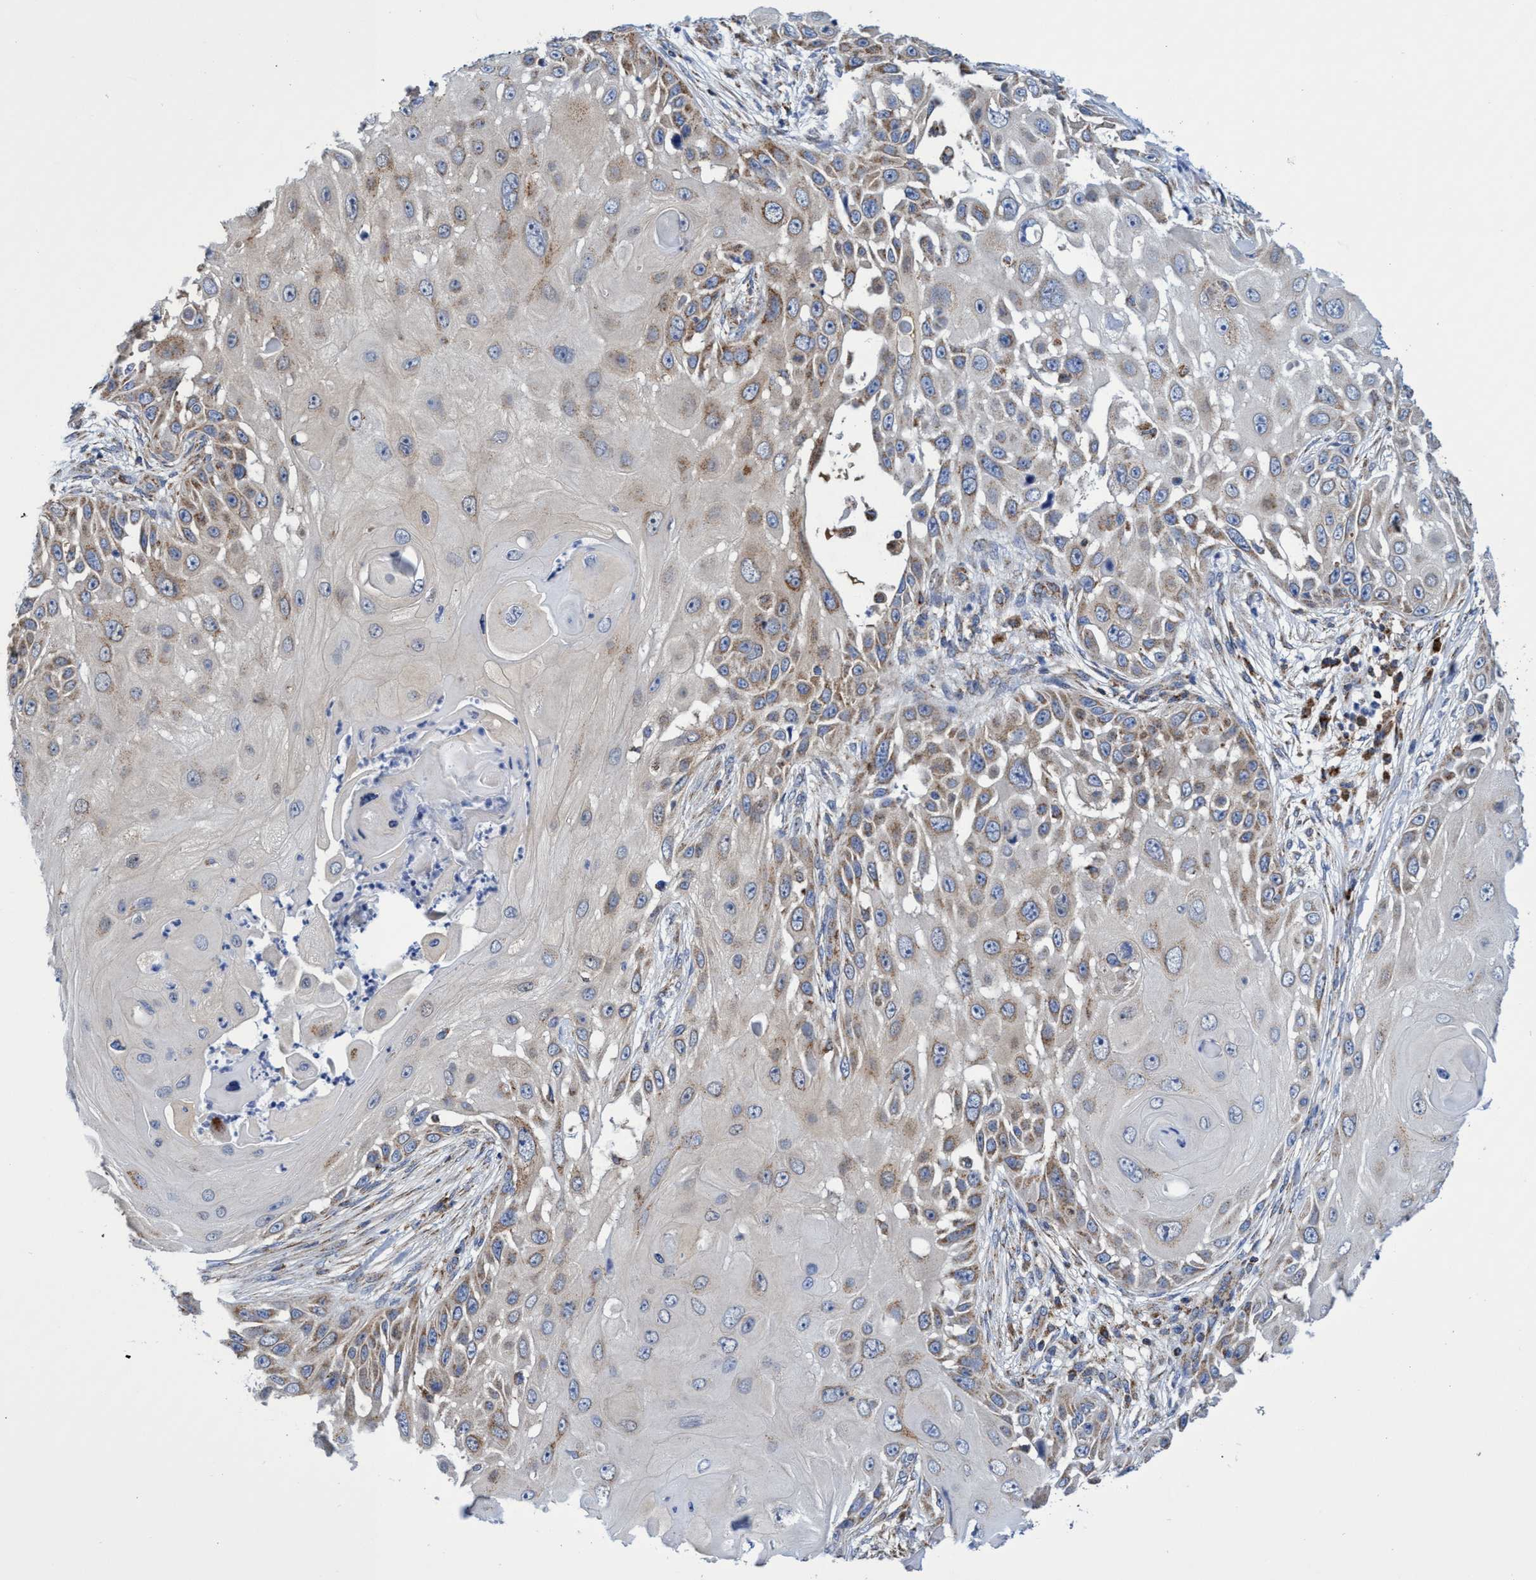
{"staining": {"intensity": "moderate", "quantity": "25%-75%", "location": "cytoplasmic/membranous"}, "tissue": "skin cancer", "cell_type": "Tumor cells", "image_type": "cancer", "snomed": [{"axis": "morphology", "description": "Squamous cell carcinoma, NOS"}, {"axis": "topography", "description": "Skin"}], "caption": "Immunohistochemical staining of human skin cancer reveals medium levels of moderate cytoplasmic/membranous protein expression in about 25%-75% of tumor cells.", "gene": "CRYZ", "patient": {"sex": "female", "age": 44}}